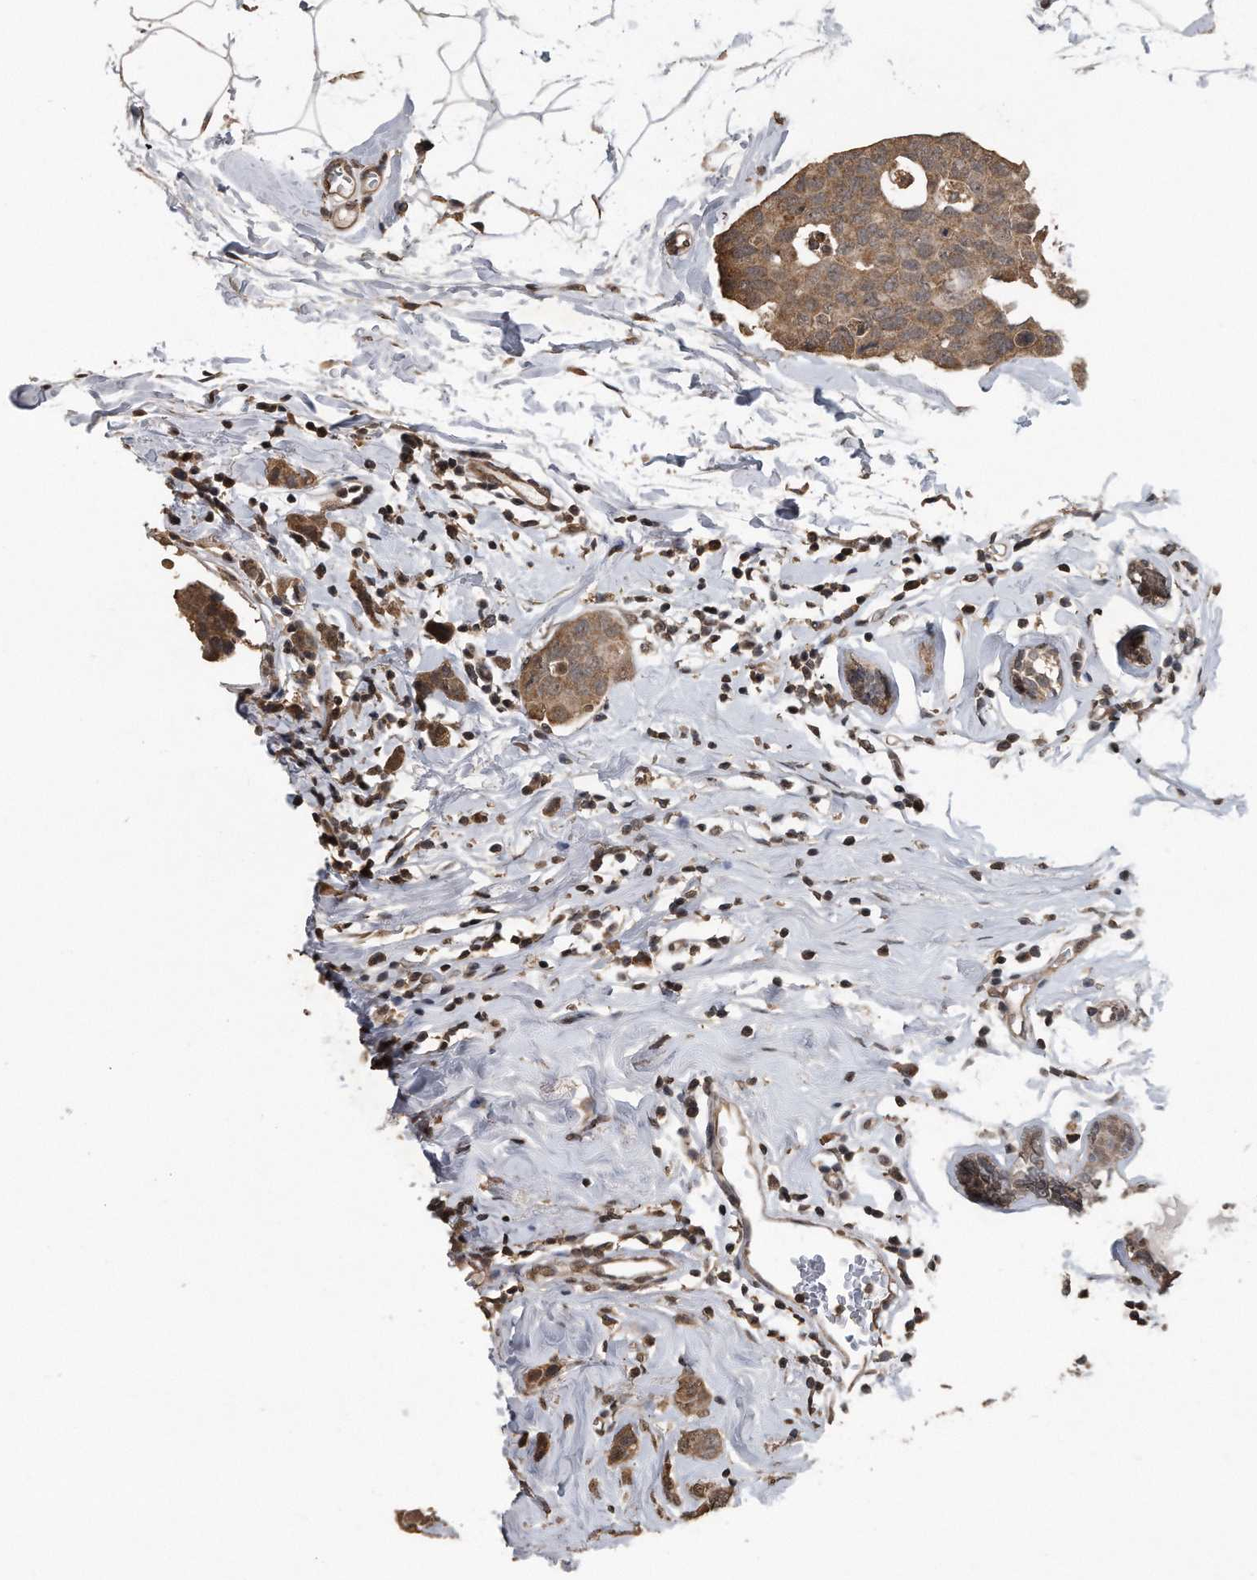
{"staining": {"intensity": "moderate", "quantity": ">75%", "location": "cytoplasmic/membranous"}, "tissue": "breast cancer", "cell_type": "Tumor cells", "image_type": "cancer", "snomed": [{"axis": "morphology", "description": "Normal tissue, NOS"}, {"axis": "morphology", "description": "Duct carcinoma"}, {"axis": "topography", "description": "Breast"}], "caption": "Protein expression analysis of breast cancer (intraductal carcinoma) exhibits moderate cytoplasmic/membranous expression in about >75% of tumor cells.", "gene": "CRYZL1", "patient": {"sex": "female", "age": 50}}